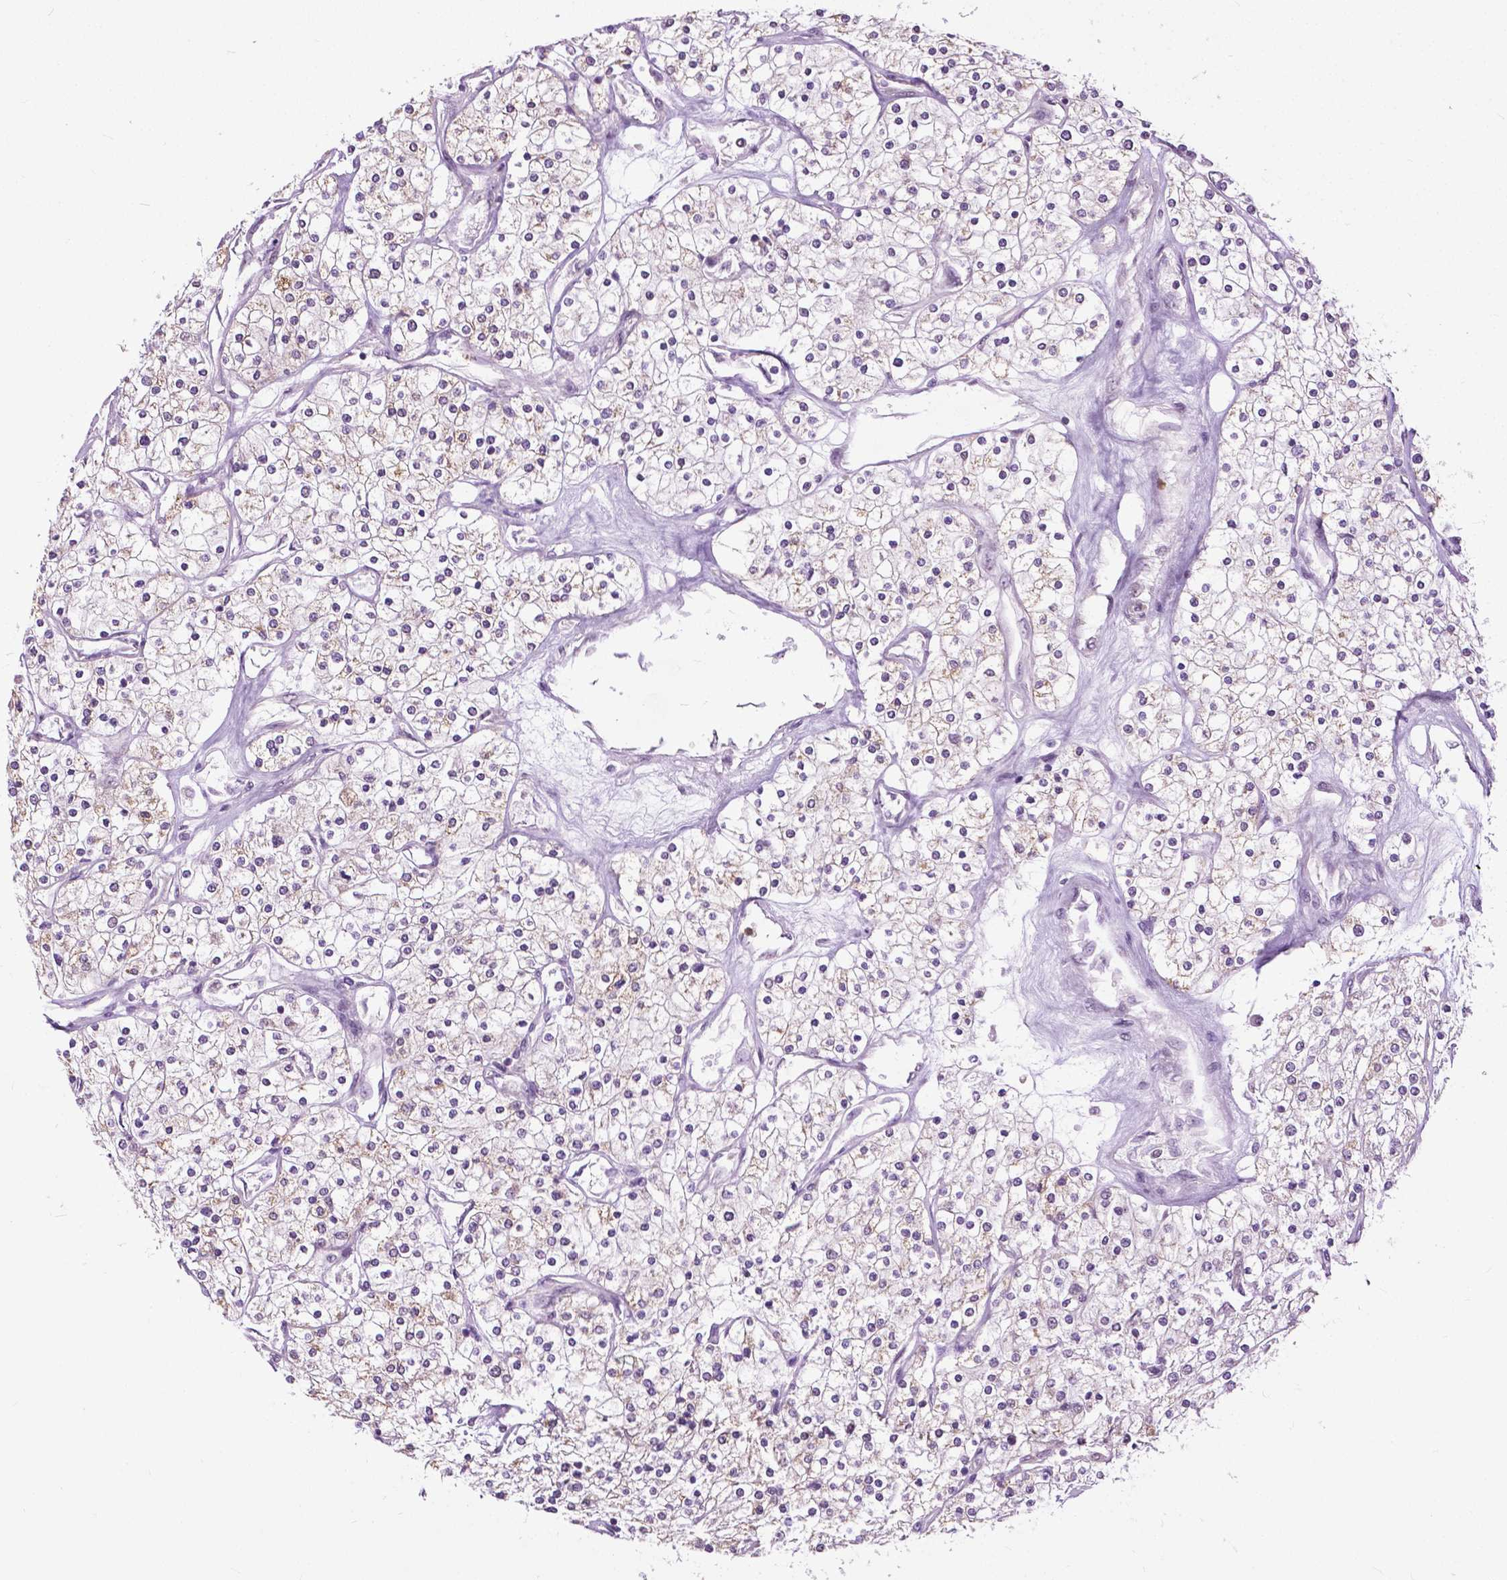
{"staining": {"intensity": "weak", "quantity": "<25%", "location": "cytoplasmic/membranous"}, "tissue": "renal cancer", "cell_type": "Tumor cells", "image_type": "cancer", "snomed": [{"axis": "morphology", "description": "Adenocarcinoma, NOS"}, {"axis": "topography", "description": "Kidney"}], "caption": "Protein analysis of renal cancer (adenocarcinoma) reveals no significant staining in tumor cells.", "gene": "TTC9B", "patient": {"sex": "male", "age": 80}}